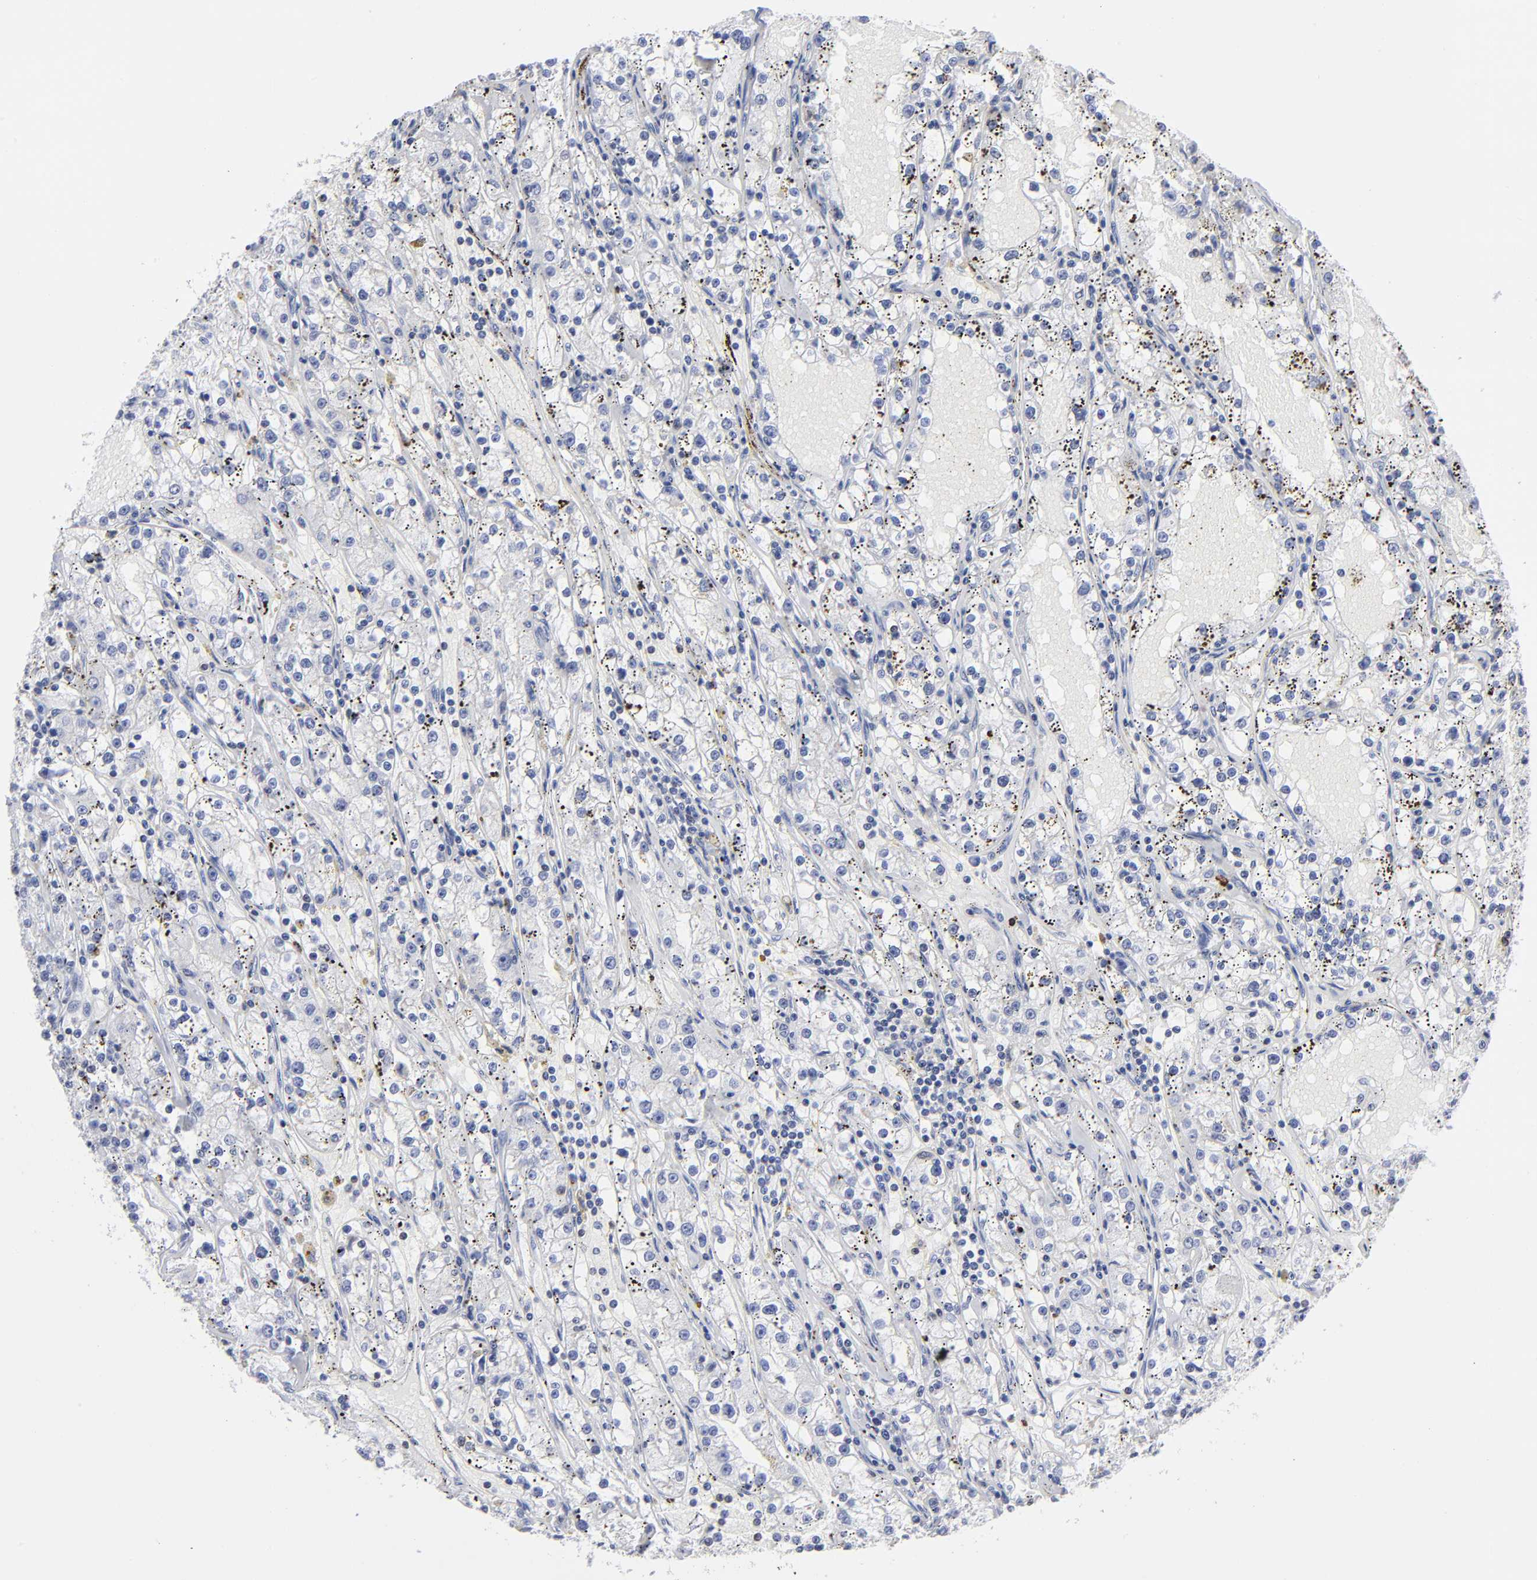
{"staining": {"intensity": "negative", "quantity": "none", "location": "none"}, "tissue": "renal cancer", "cell_type": "Tumor cells", "image_type": "cancer", "snomed": [{"axis": "morphology", "description": "Adenocarcinoma, NOS"}, {"axis": "topography", "description": "Kidney"}], "caption": "Immunohistochemical staining of human adenocarcinoma (renal) reveals no significant positivity in tumor cells. (DAB (3,3'-diaminobenzidine) immunohistochemistry (IHC) with hematoxylin counter stain).", "gene": "TBXT", "patient": {"sex": "male", "age": 56}}